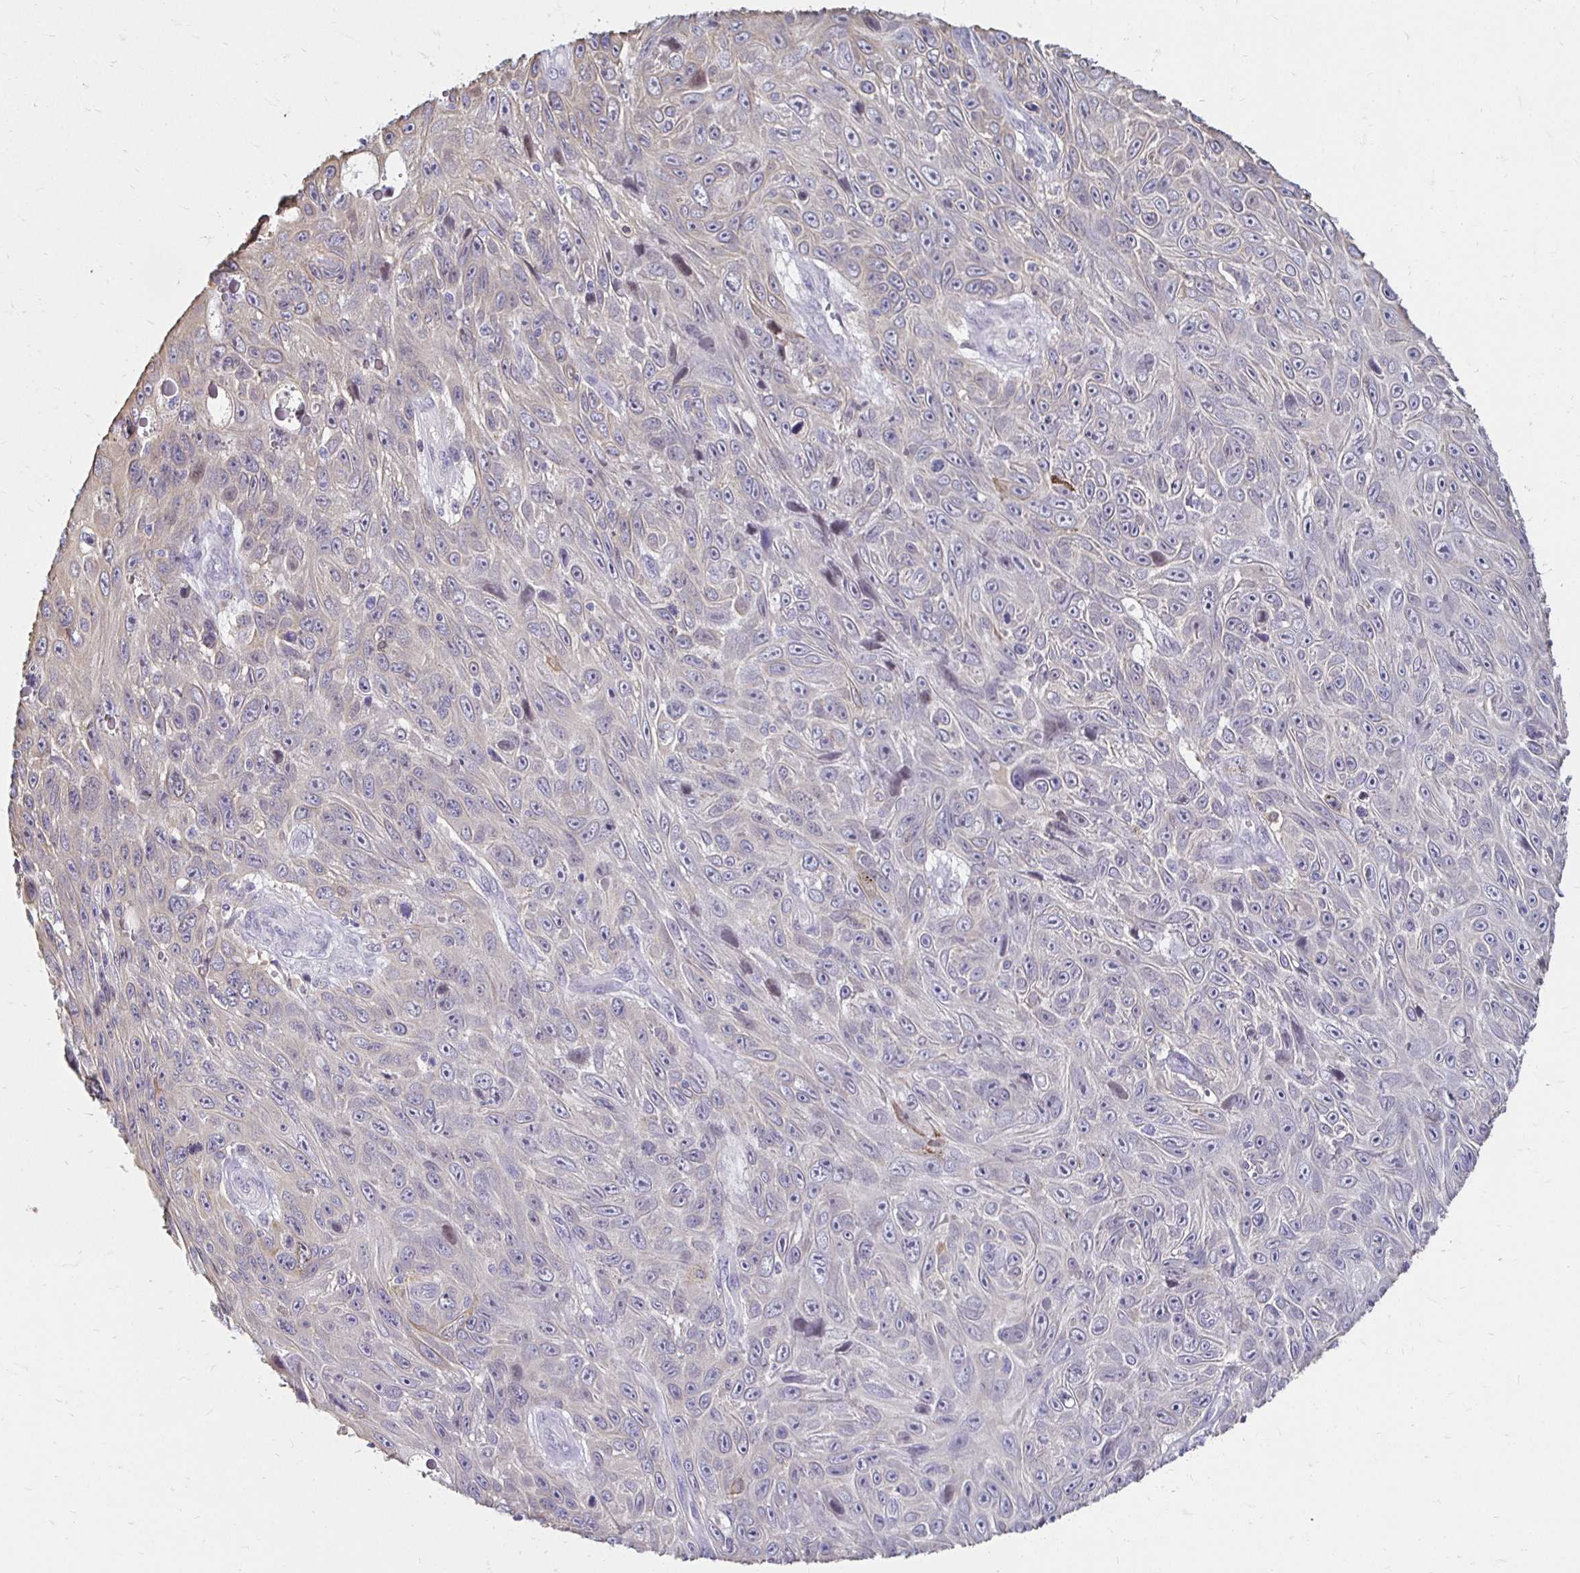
{"staining": {"intensity": "negative", "quantity": "none", "location": "none"}, "tissue": "skin cancer", "cell_type": "Tumor cells", "image_type": "cancer", "snomed": [{"axis": "morphology", "description": "Squamous cell carcinoma, NOS"}, {"axis": "topography", "description": "Skin"}], "caption": "This is a micrograph of IHC staining of skin cancer (squamous cell carcinoma), which shows no staining in tumor cells.", "gene": "PADI2", "patient": {"sex": "male", "age": 82}}